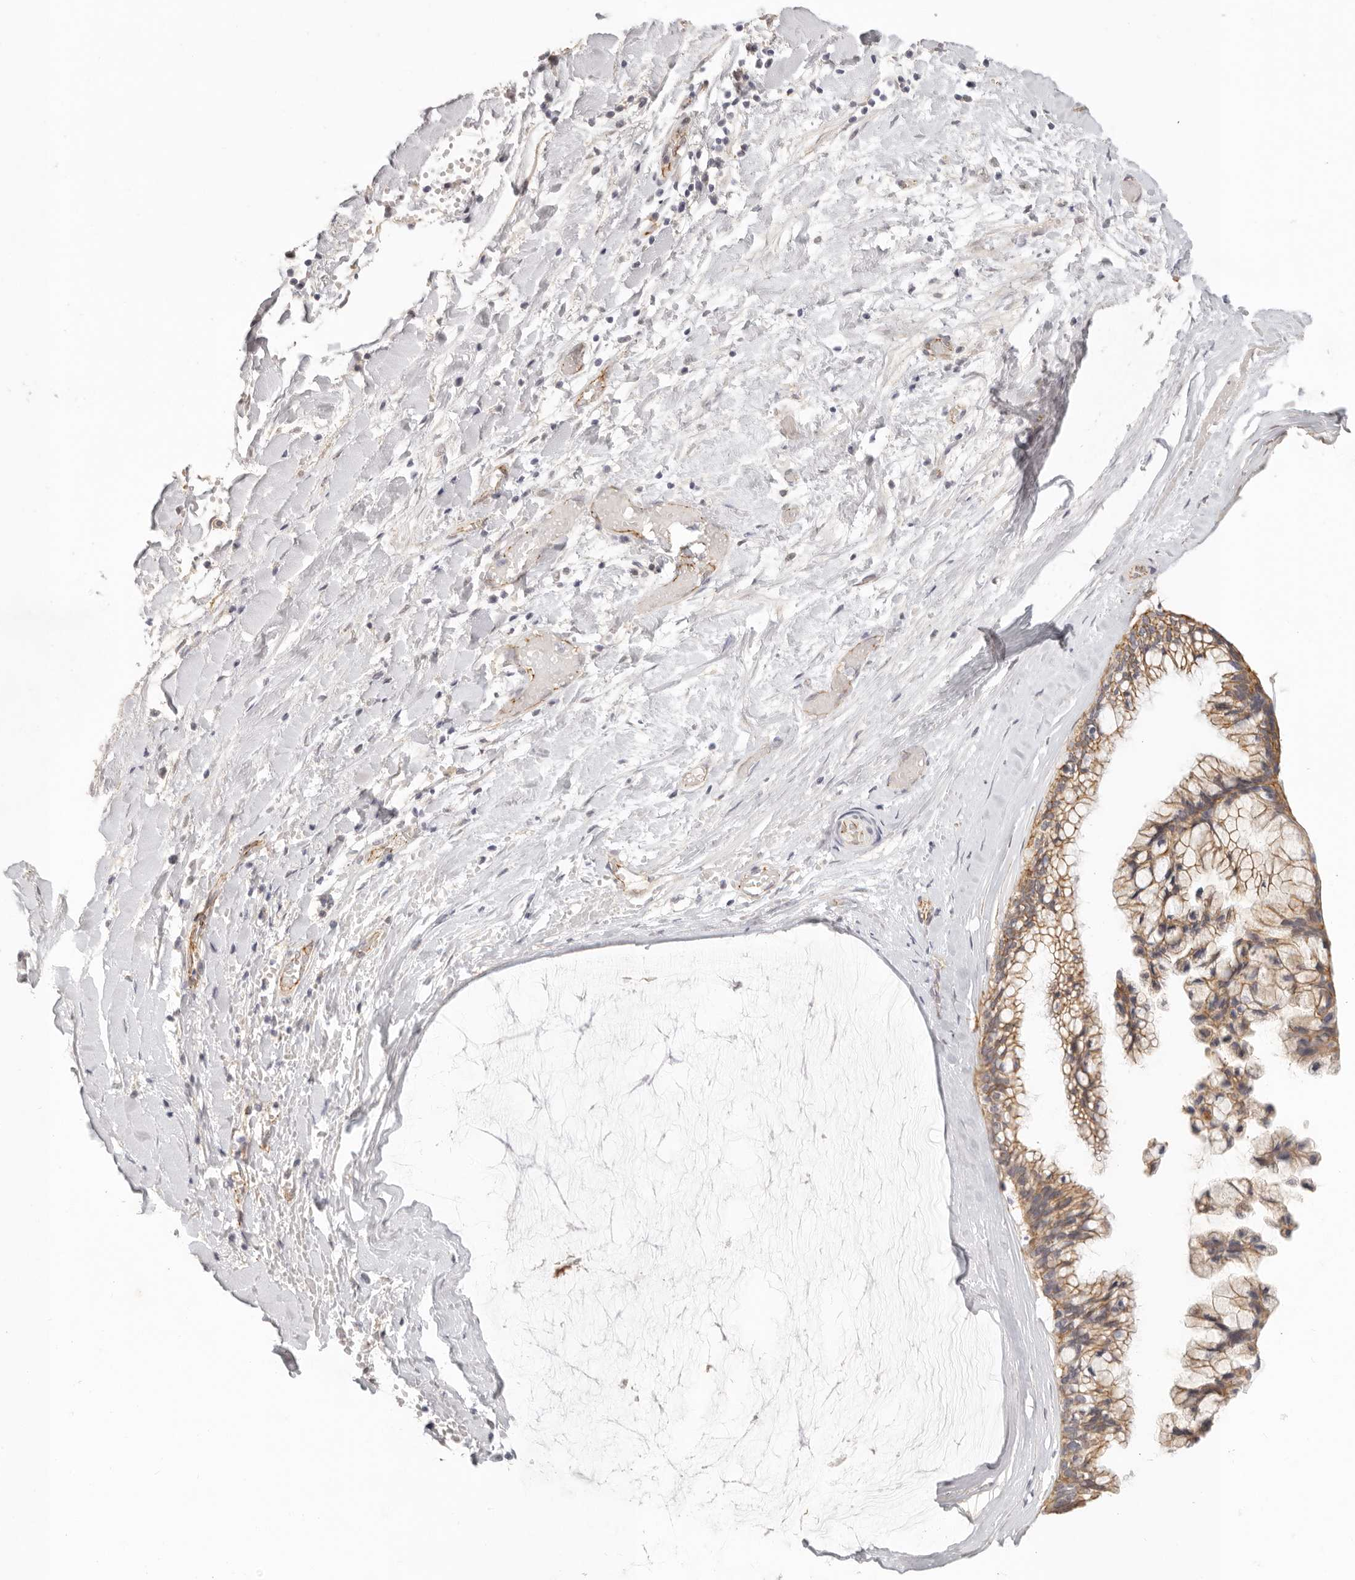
{"staining": {"intensity": "moderate", "quantity": ">75%", "location": "cytoplasmic/membranous"}, "tissue": "ovarian cancer", "cell_type": "Tumor cells", "image_type": "cancer", "snomed": [{"axis": "morphology", "description": "Cystadenocarcinoma, mucinous, NOS"}, {"axis": "topography", "description": "Ovary"}], "caption": "Moderate cytoplasmic/membranous protein expression is present in approximately >75% of tumor cells in ovarian cancer (mucinous cystadenocarcinoma).", "gene": "ANXA9", "patient": {"sex": "female", "age": 39}}